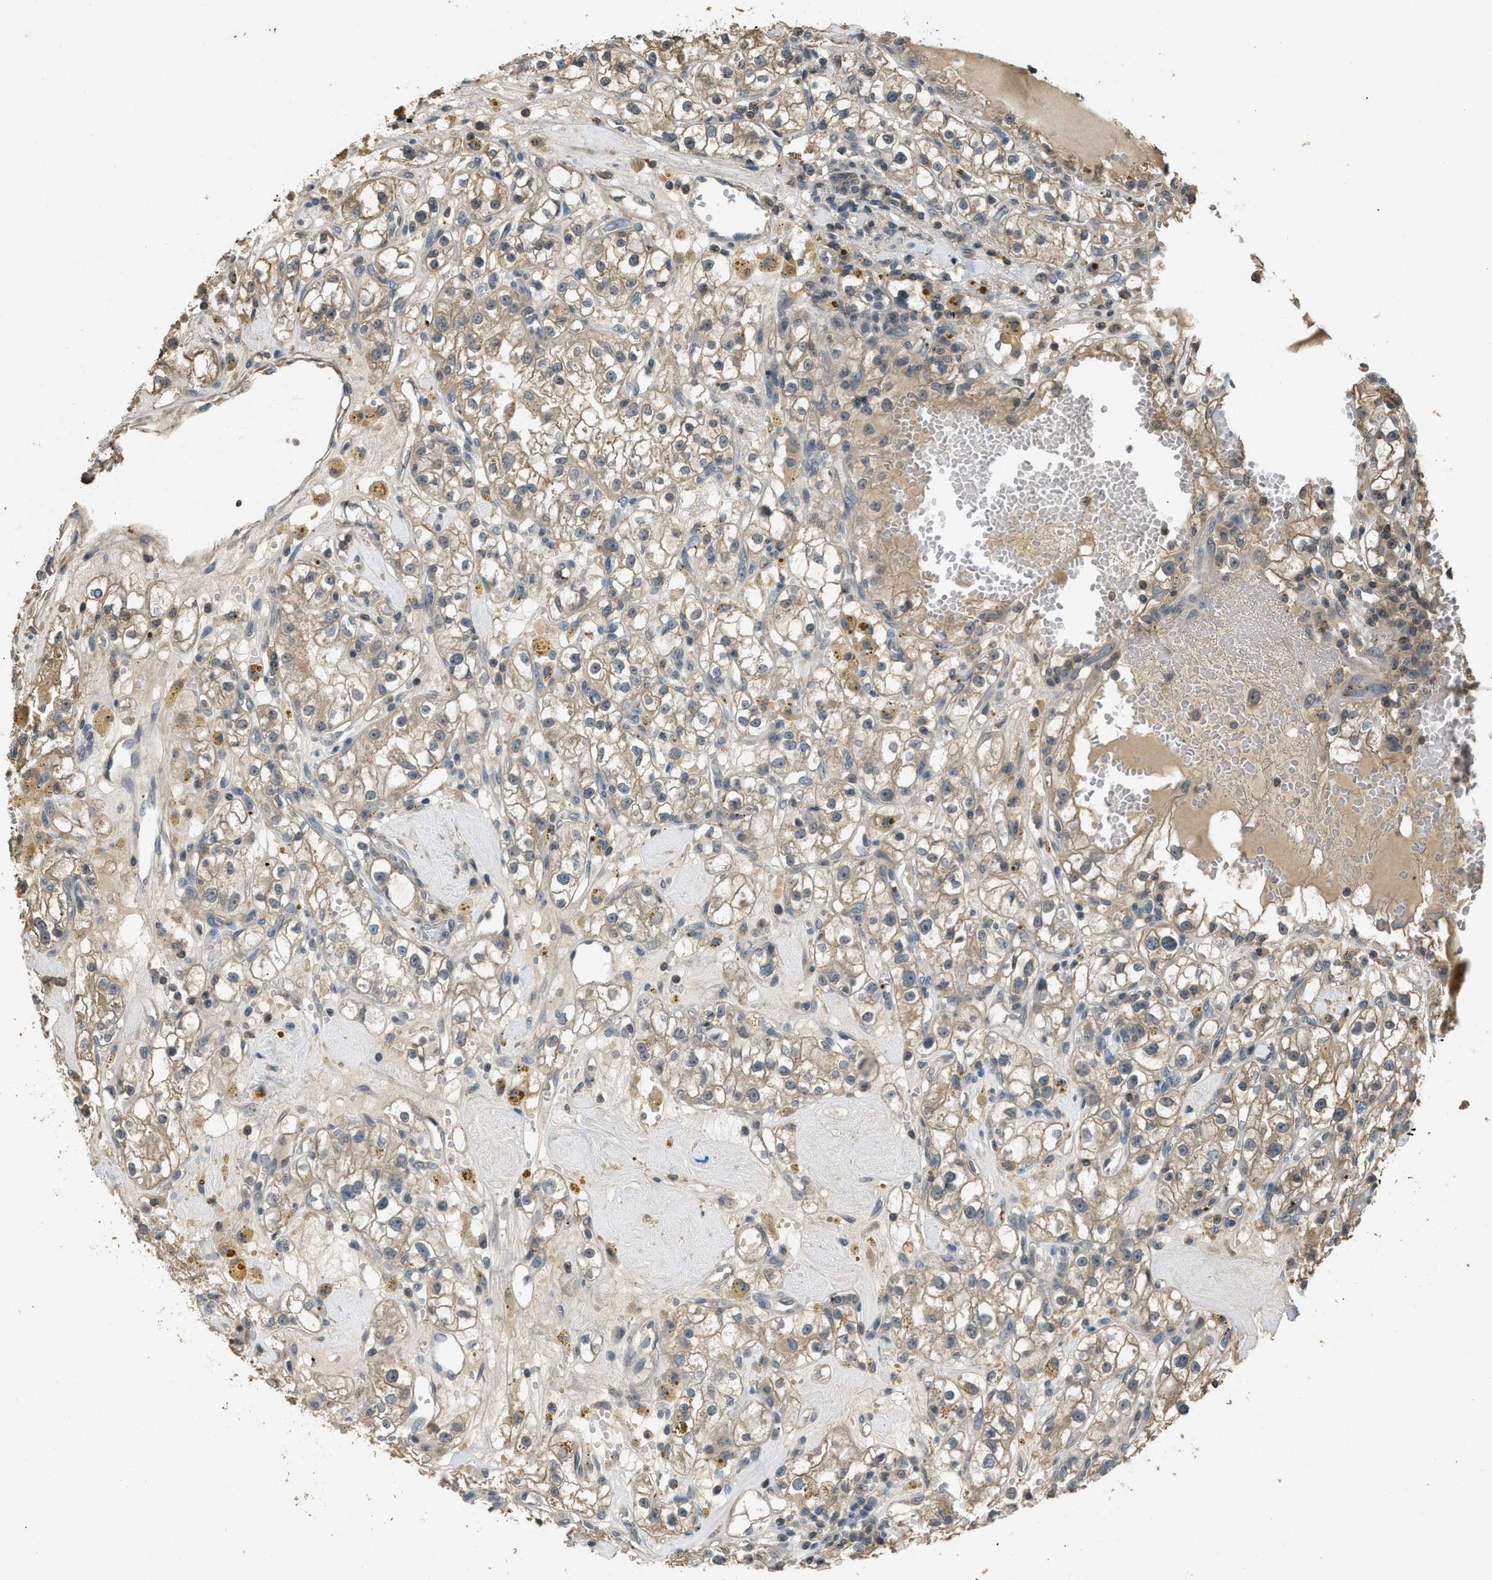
{"staining": {"intensity": "weak", "quantity": "<25%", "location": "cytoplasmic/membranous"}, "tissue": "renal cancer", "cell_type": "Tumor cells", "image_type": "cancer", "snomed": [{"axis": "morphology", "description": "Adenocarcinoma, NOS"}, {"axis": "topography", "description": "Kidney"}], "caption": "Adenocarcinoma (renal) was stained to show a protein in brown. There is no significant staining in tumor cells.", "gene": "ARHGDIA", "patient": {"sex": "male", "age": 56}}